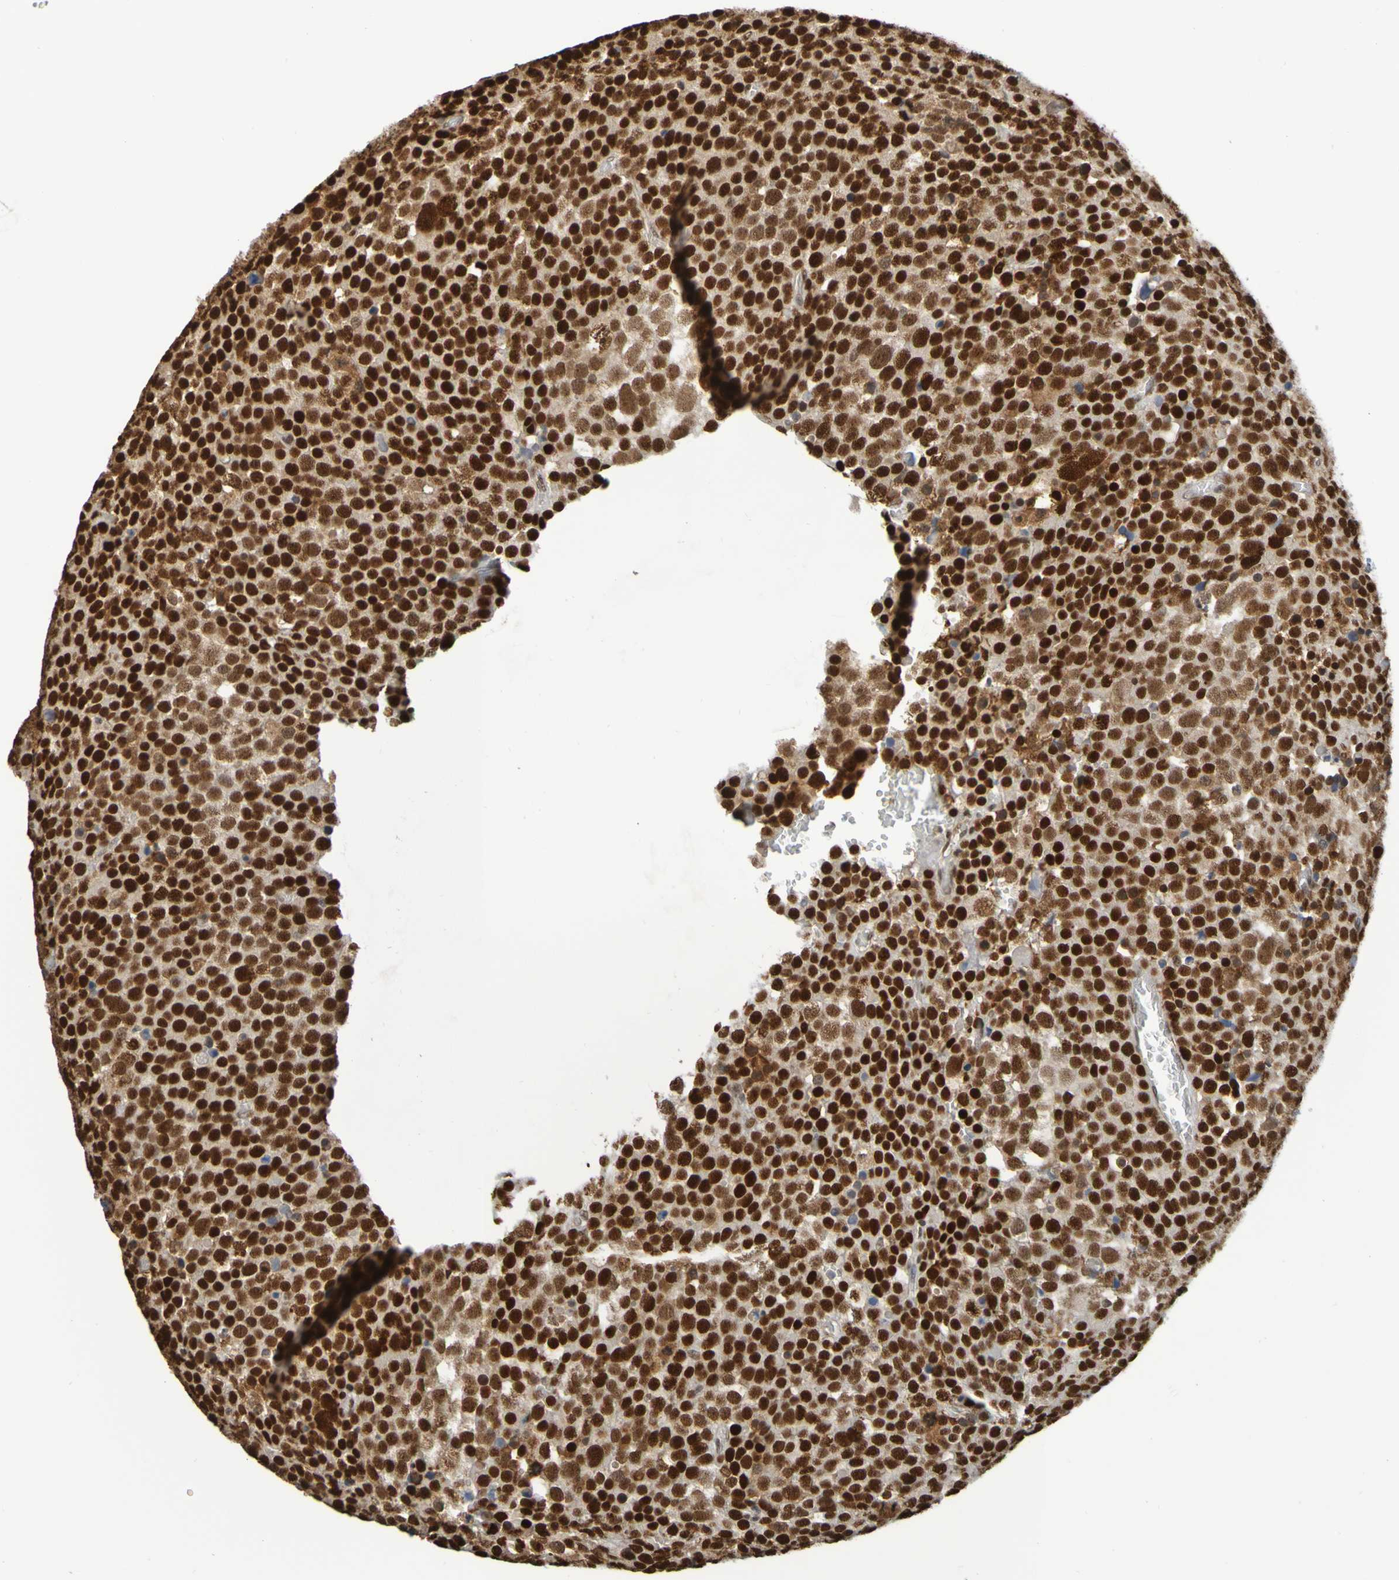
{"staining": {"intensity": "strong", "quantity": ">75%", "location": "nuclear"}, "tissue": "testis cancer", "cell_type": "Tumor cells", "image_type": "cancer", "snomed": [{"axis": "morphology", "description": "Seminoma, NOS"}, {"axis": "topography", "description": "Testis"}], "caption": "An image showing strong nuclear staining in about >75% of tumor cells in testis cancer (seminoma), as visualized by brown immunohistochemical staining.", "gene": "HDAC2", "patient": {"sex": "male", "age": 71}}